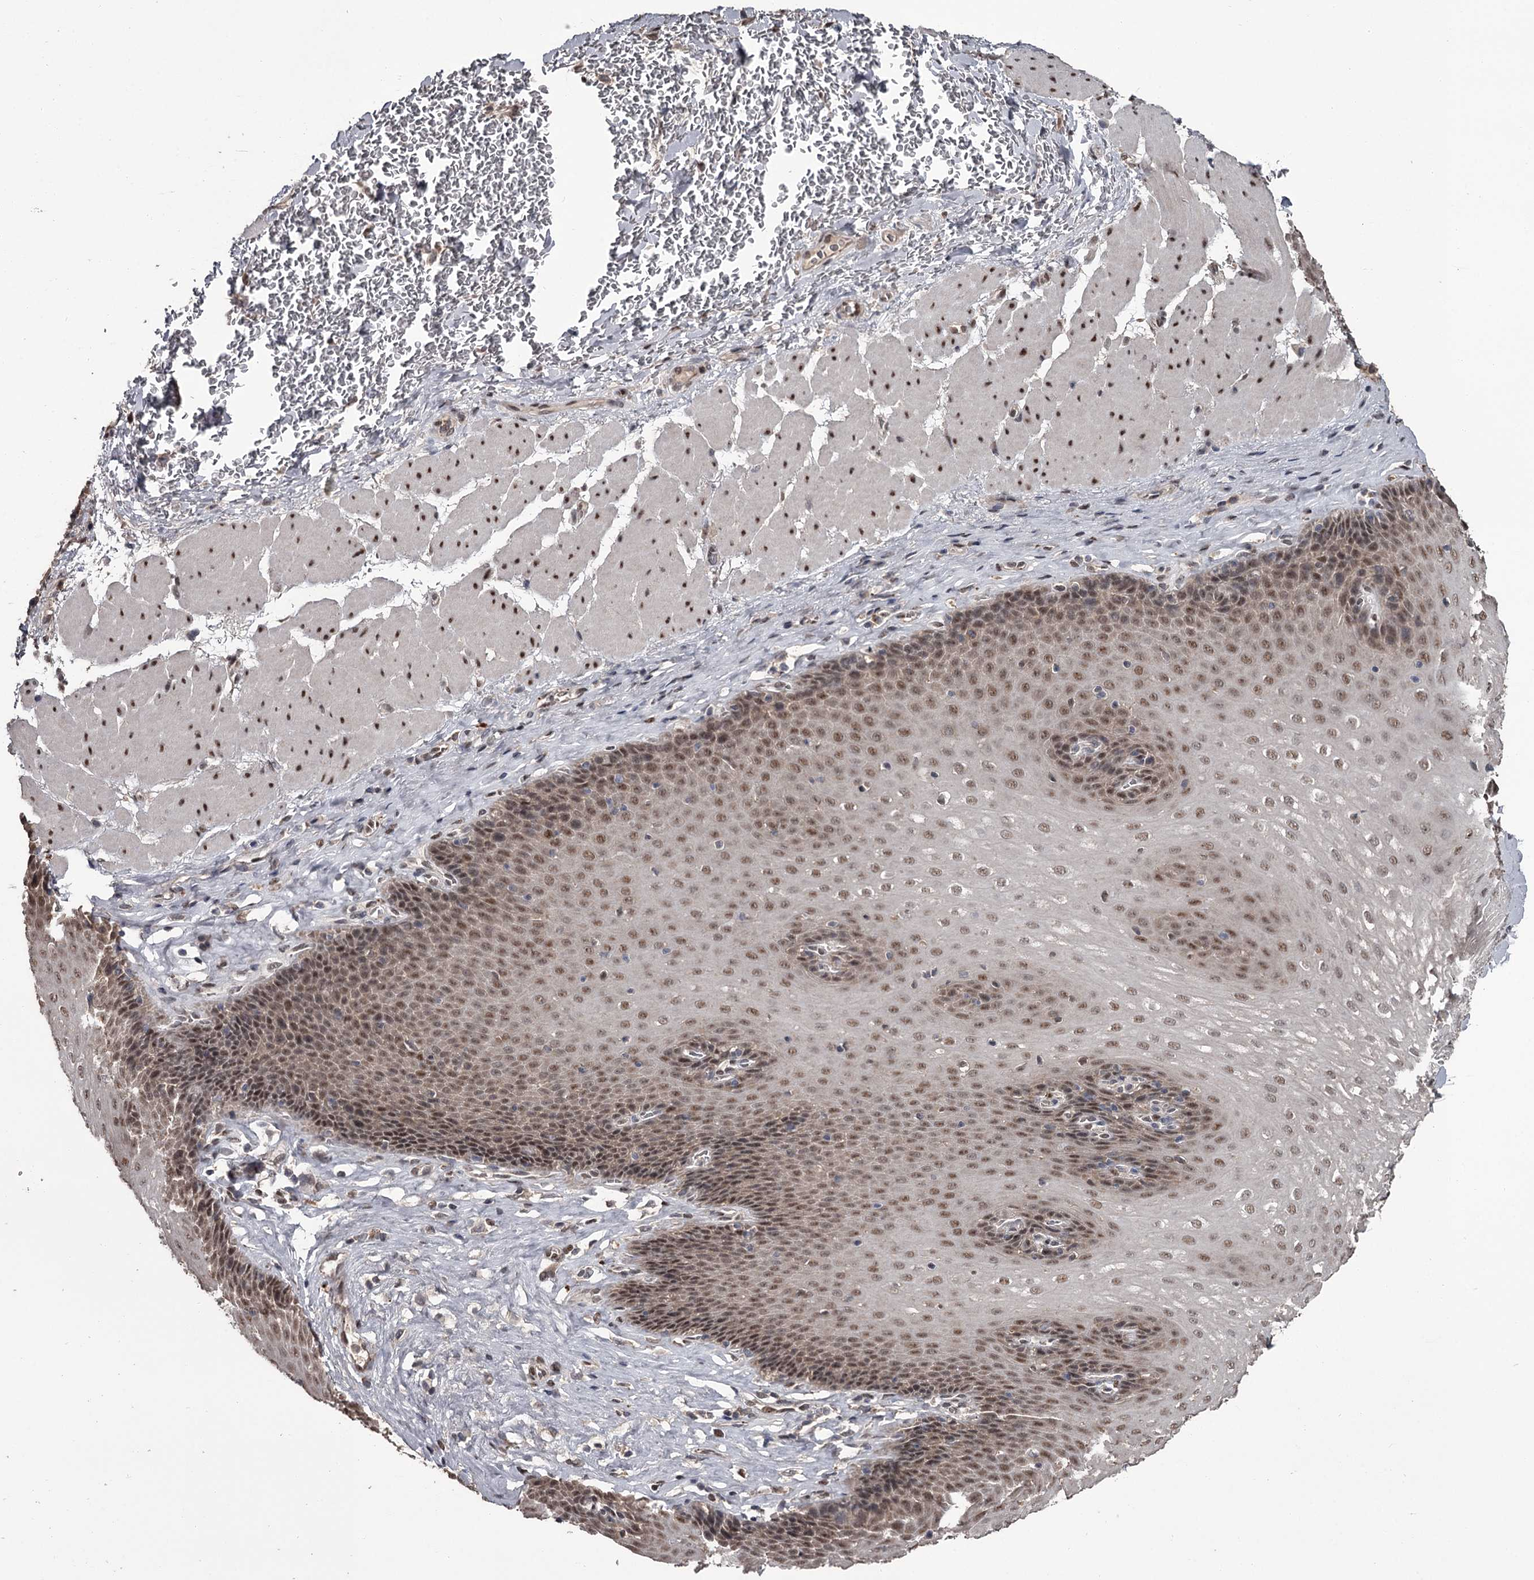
{"staining": {"intensity": "moderate", "quantity": ">75%", "location": "nuclear"}, "tissue": "esophagus", "cell_type": "Squamous epithelial cells", "image_type": "normal", "snomed": [{"axis": "morphology", "description": "Normal tissue, NOS"}, {"axis": "topography", "description": "Esophagus"}], "caption": "IHC histopathology image of unremarkable esophagus: esophagus stained using IHC shows medium levels of moderate protein expression localized specifically in the nuclear of squamous epithelial cells, appearing as a nuclear brown color.", "gene": "PRPF40B", "patient": {"sex": "female", "age": 66}}